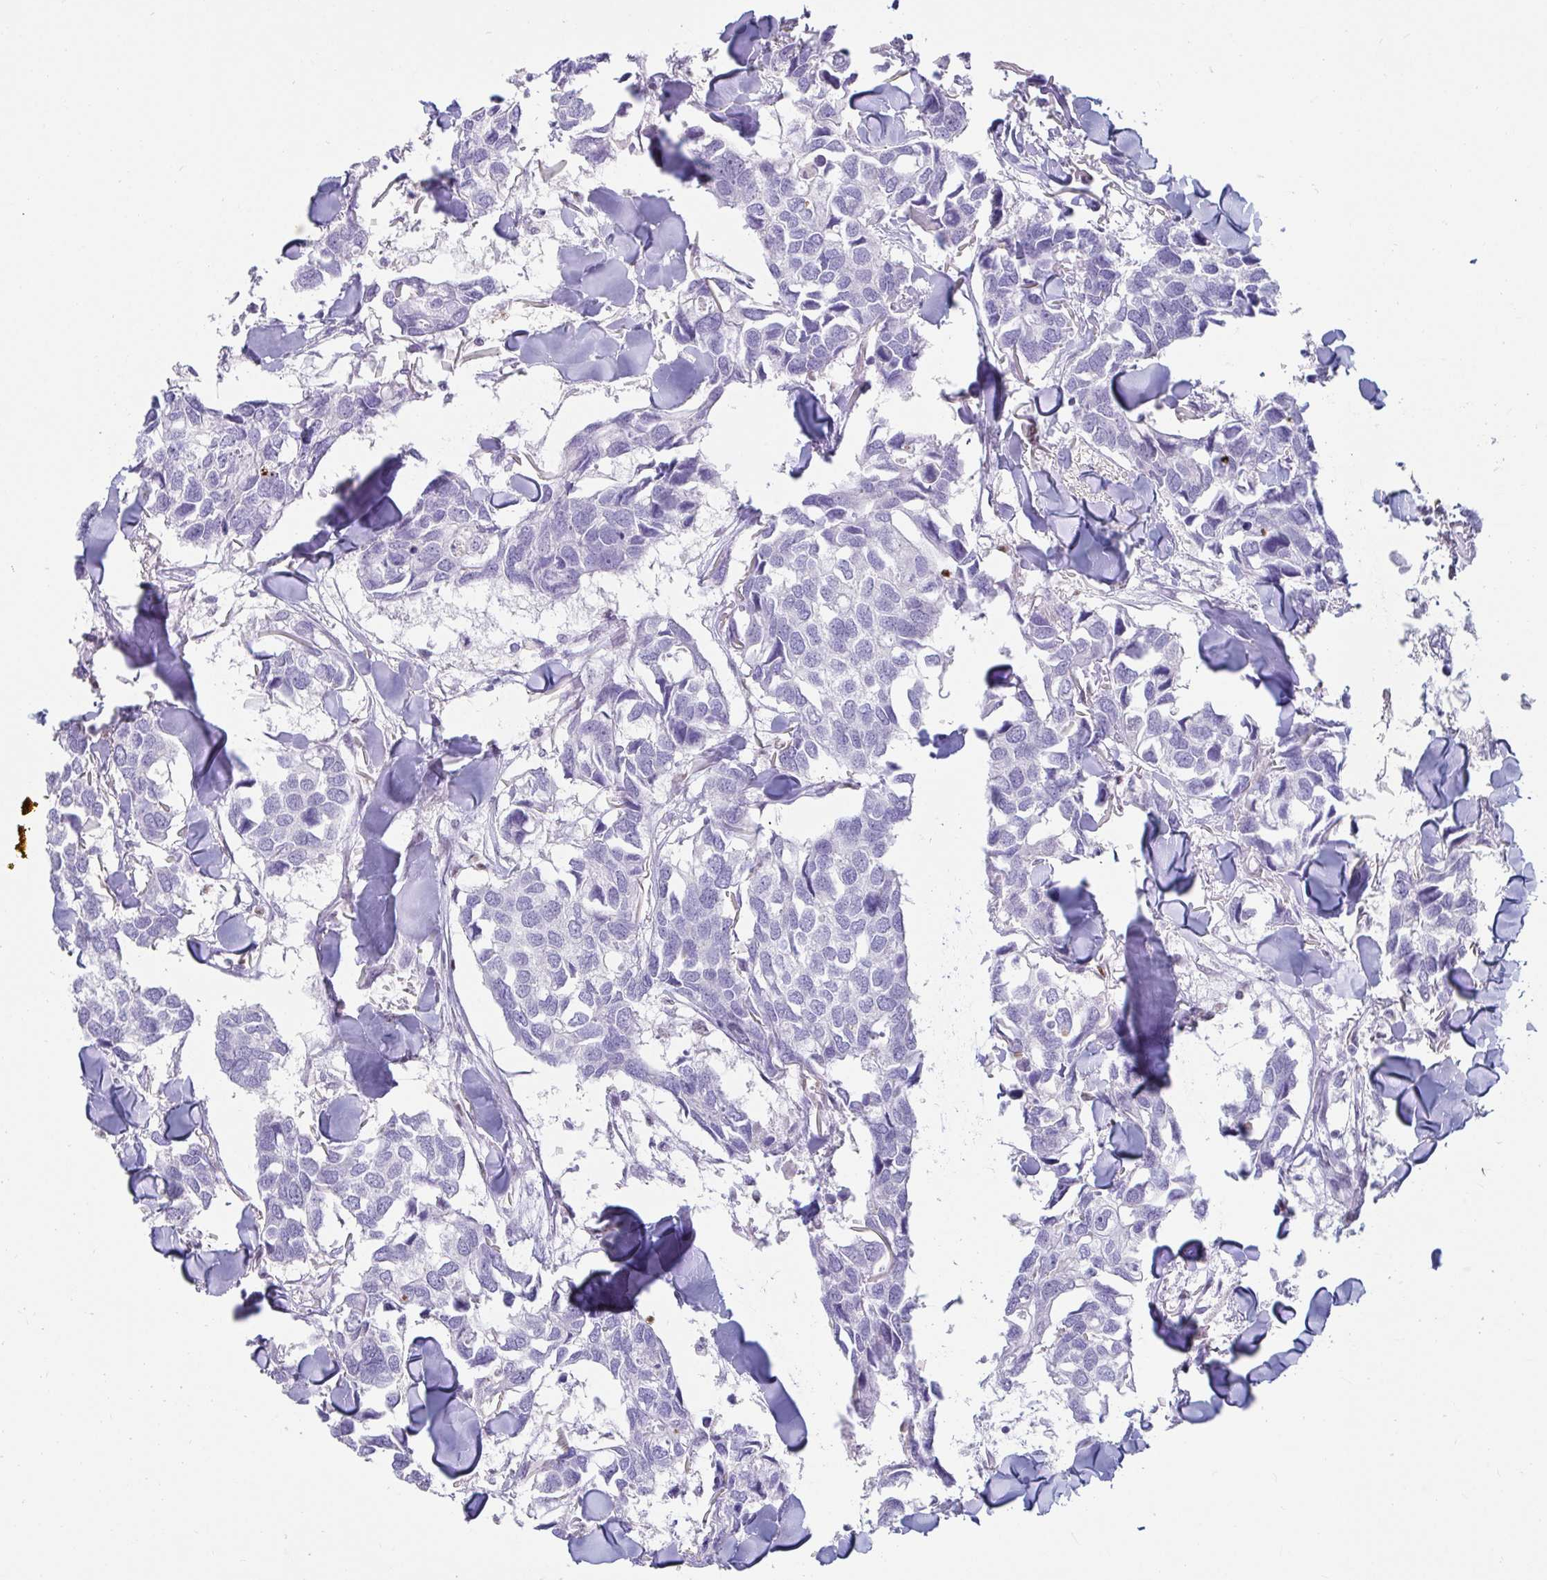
{"staining": {"intensity": "negative", "quantity": "none", "location": "none"}, "tissue": "breast cancer", "cell_type": "Tumor cells", "image_type": "cancer", "snomed": [{"axis": "morphology", "description": "Duct carcinoma"}, {"axis": "topography", "description": "Breast"}], "caption": "Tumor cells show no significant protein expression in breast cancer.", "gene": "ZNF586", "patient": {"sex": "female", "age": 83}}